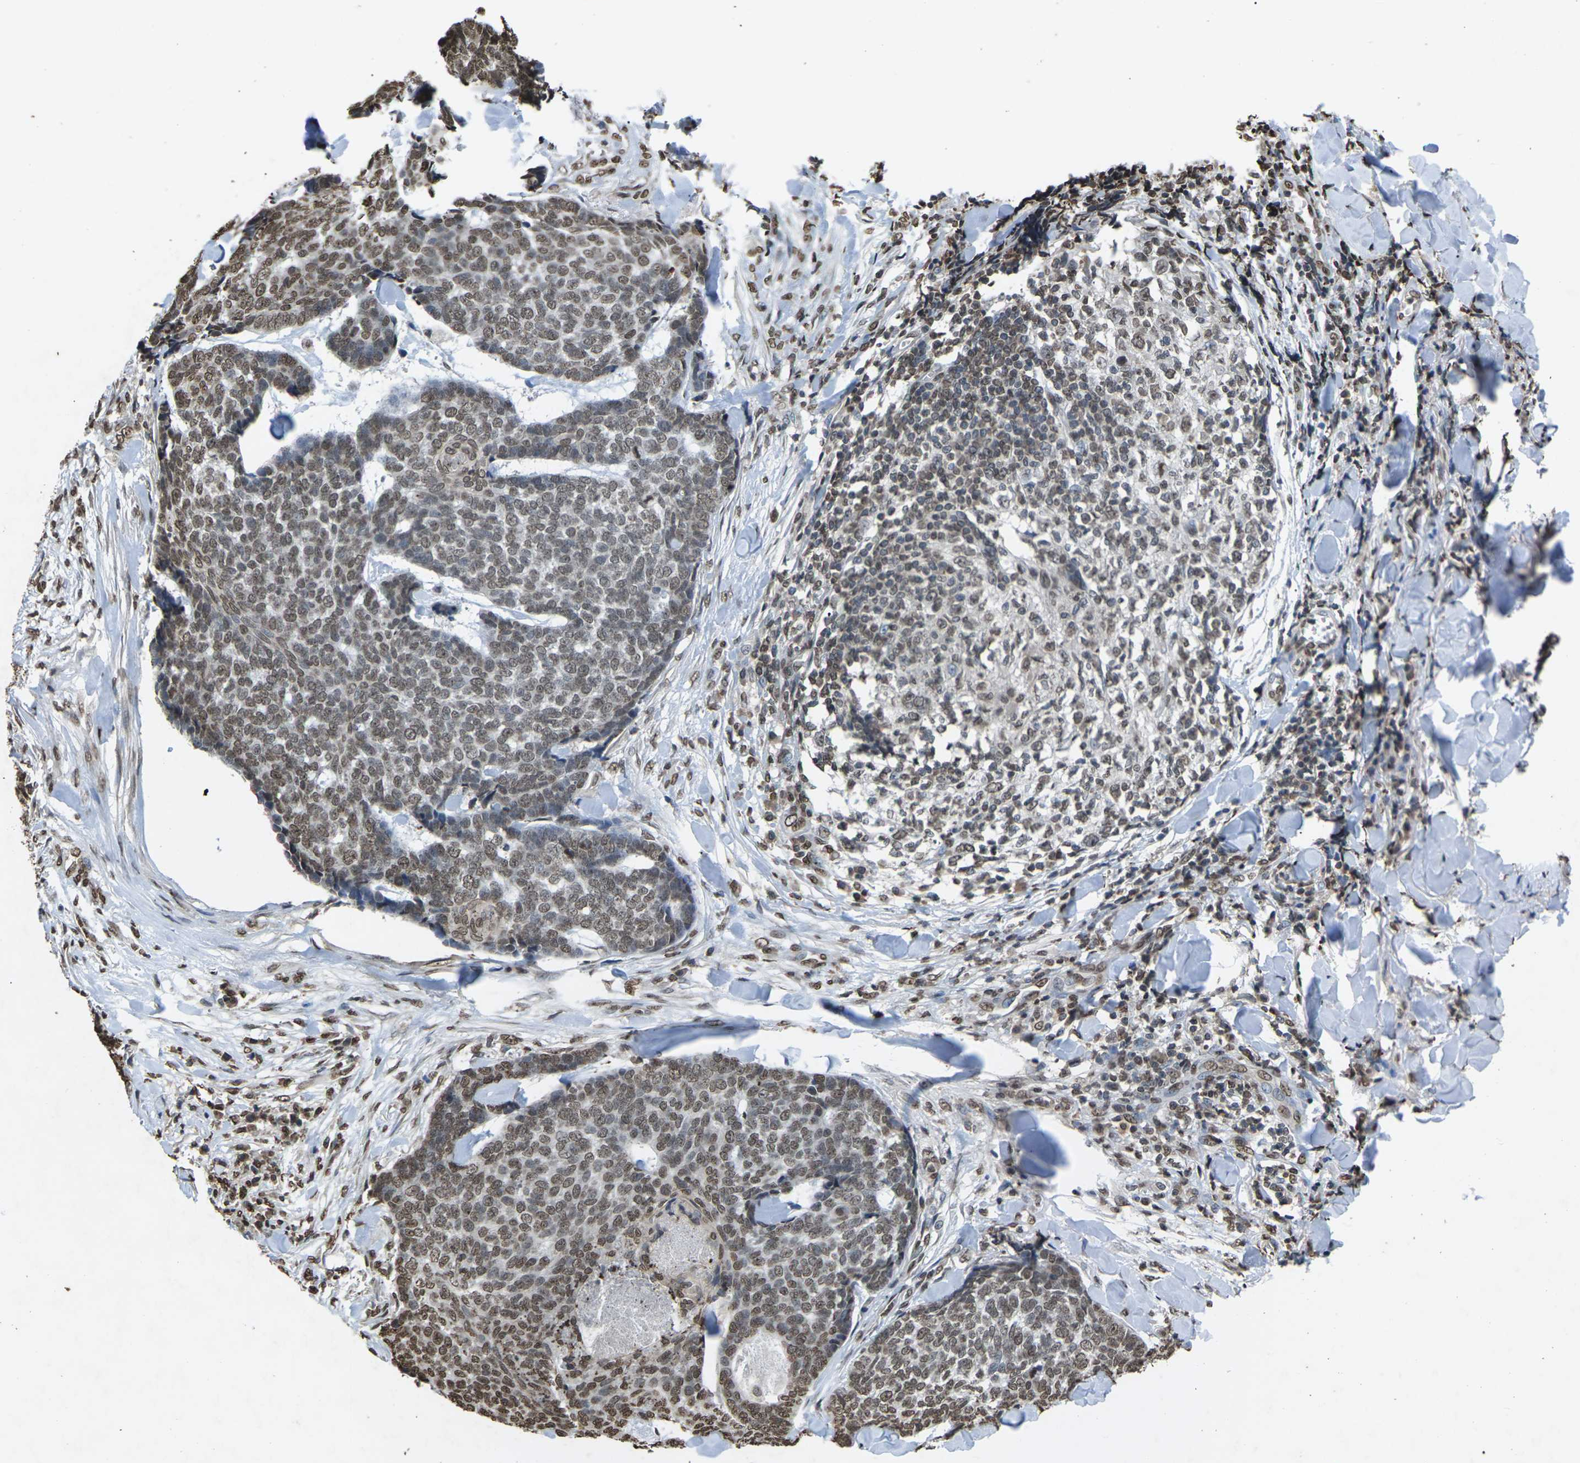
{"staining": {"intensity": "moderate", "quantity": ">75%", "location": "nuclear"}, "tissue": "skin cancer", "cell_type": "Tumor cells", "image_type": "cancer", "snomed": [{"axis": "morphology", "description": "Basal cell carcinoma"}, {"axis": "topography", "description": "Skin"}], "caption": "The image demonstrates a brown stain indicating the presence of a protein in the nuclear of tumor cells in skin cancer. (IHC, brightfield microscopy, high magnification).", "gene": "EMSY", "patient": {"sex": "male", "age": 84}}